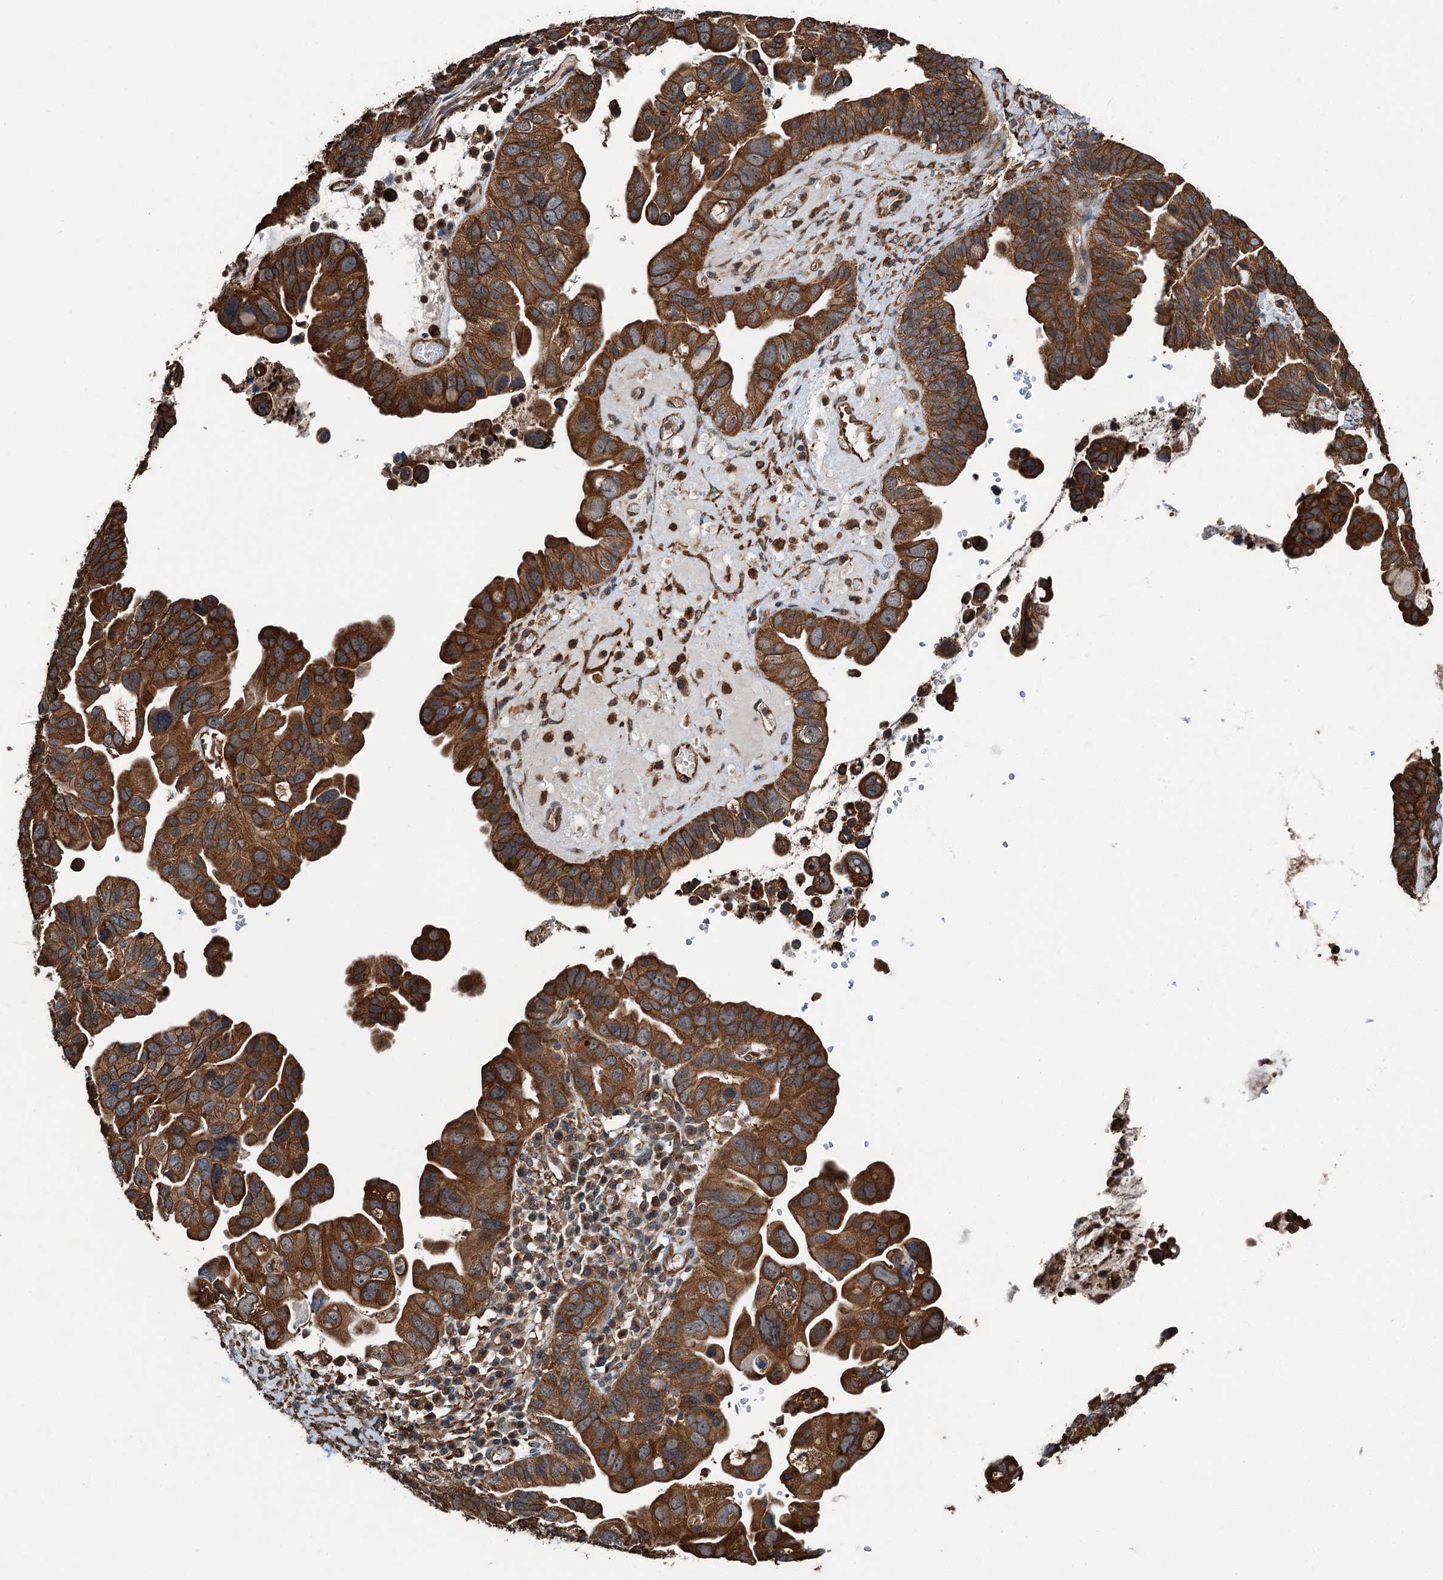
{"staining": {"intensity": "strong", "quantity": ">75%", "location": "cytoplasmic/membranous"}, "tissue": "ovarian cancer", "cell_type": "Tumor cells", "image_type": "cancer", "snomed": [{"axis": "morphology", "description": "Cystadenocarcinoma, serous, NOS"}, {"axis": "topography", "description": "Ovary"}], "caption": "A high-resolution image shows immunohistochemistry (IHC) staining of ovarian cancer, which reveals strong cytoplasmic/membranous staining in about >75% of tumor cells.", "gene": "WHAMM", "patient": {"sex": "female", "age": 56}}